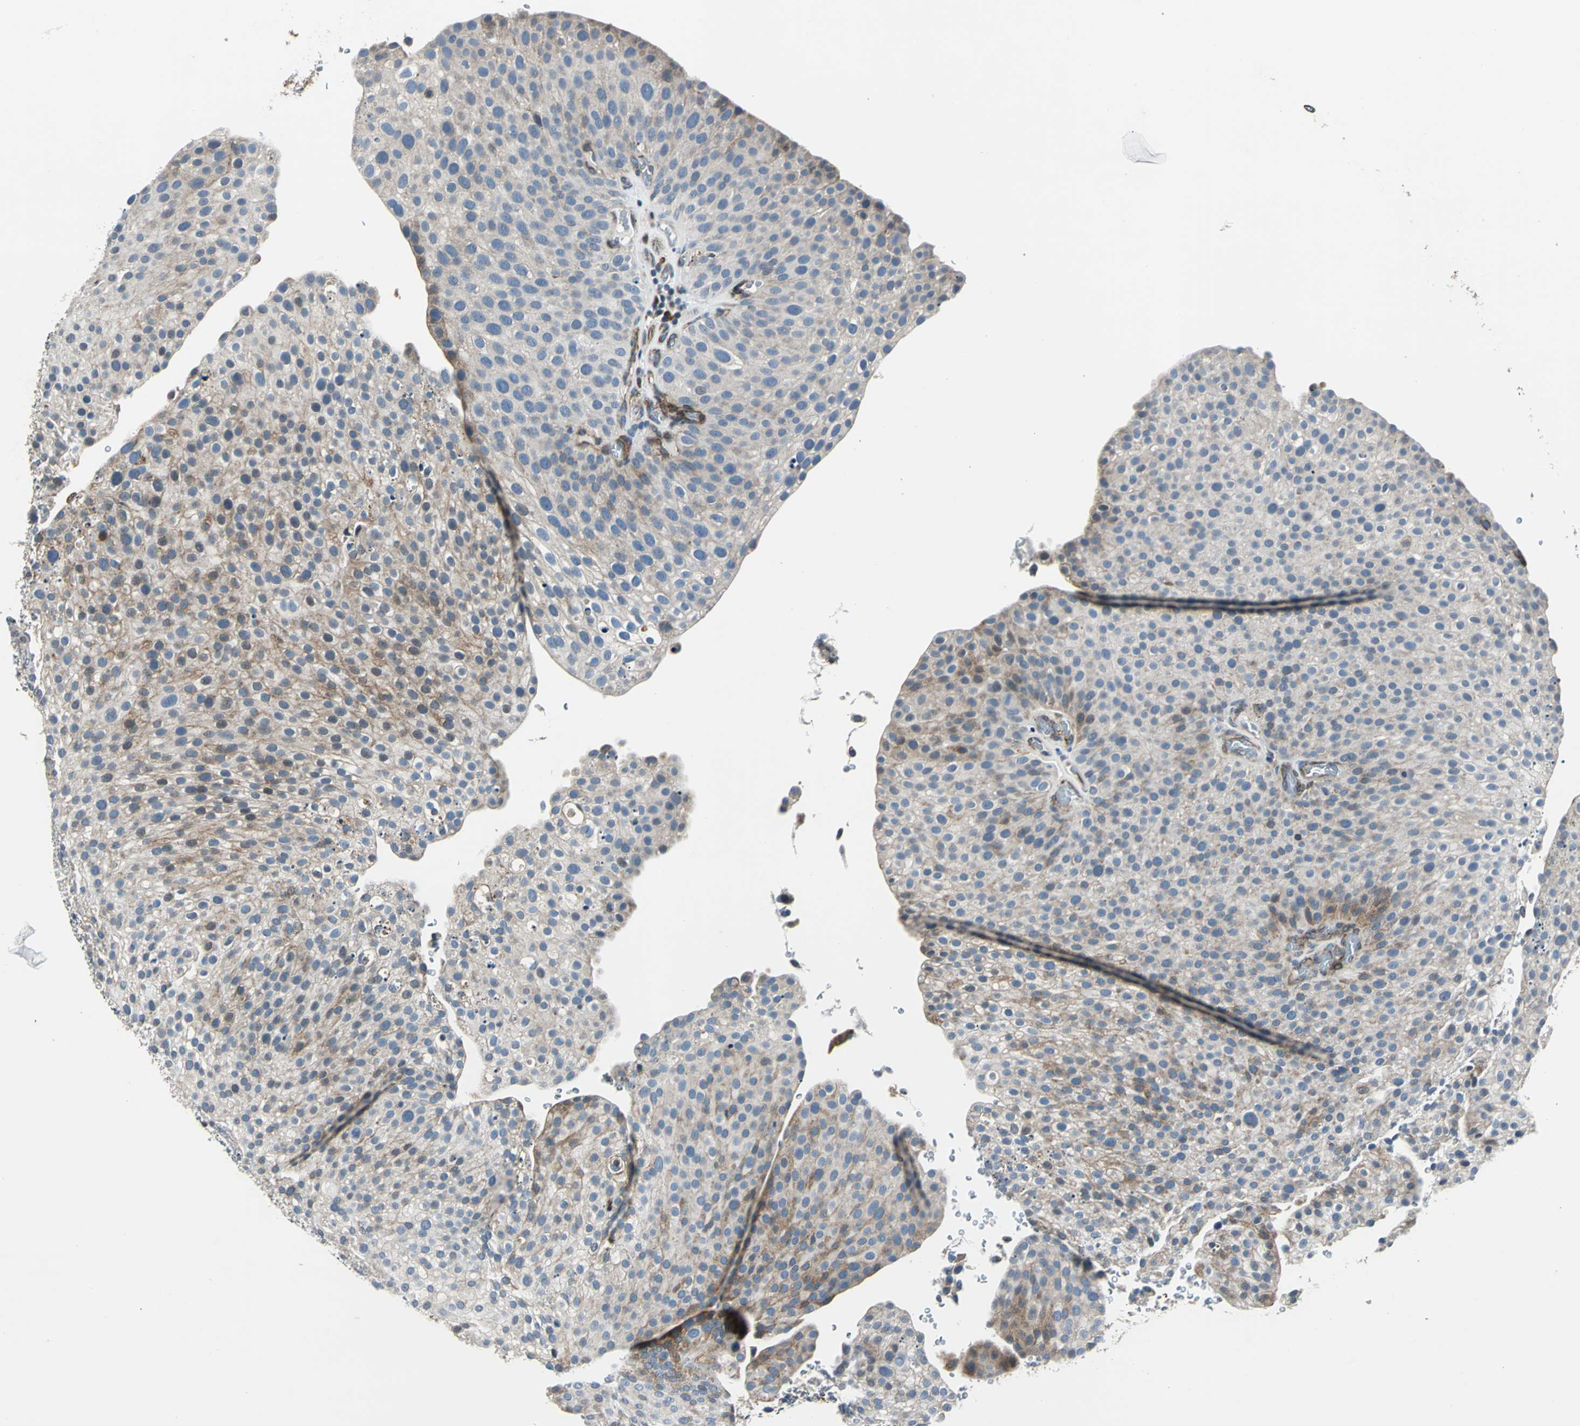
{"staining": {"intensity": "weak", "quantity": "25%-75%", "location": "cytoplasmic/membranous"}, "tissue": "urothelial cancer", "cell_type": "Tumor cells", "image_type": "cancer", "snomed": [{"axis": "morphology", "description": "Urothelial carcinoma, Low grade"}, {"axis": "topography", "description": "Smooth muscle"}, {"axis": "topography", "description": "Urinary bladder"}], "caption": "This micrograph reveals immunohistochemistry (IHC) staining of urothelial cancer, with low weak cytoplasmic/membranous positivity in approximately 25%-75% of tumor cells.", "gene": "HTATIP2", "patient": {"sex": "male", "age": 60}}